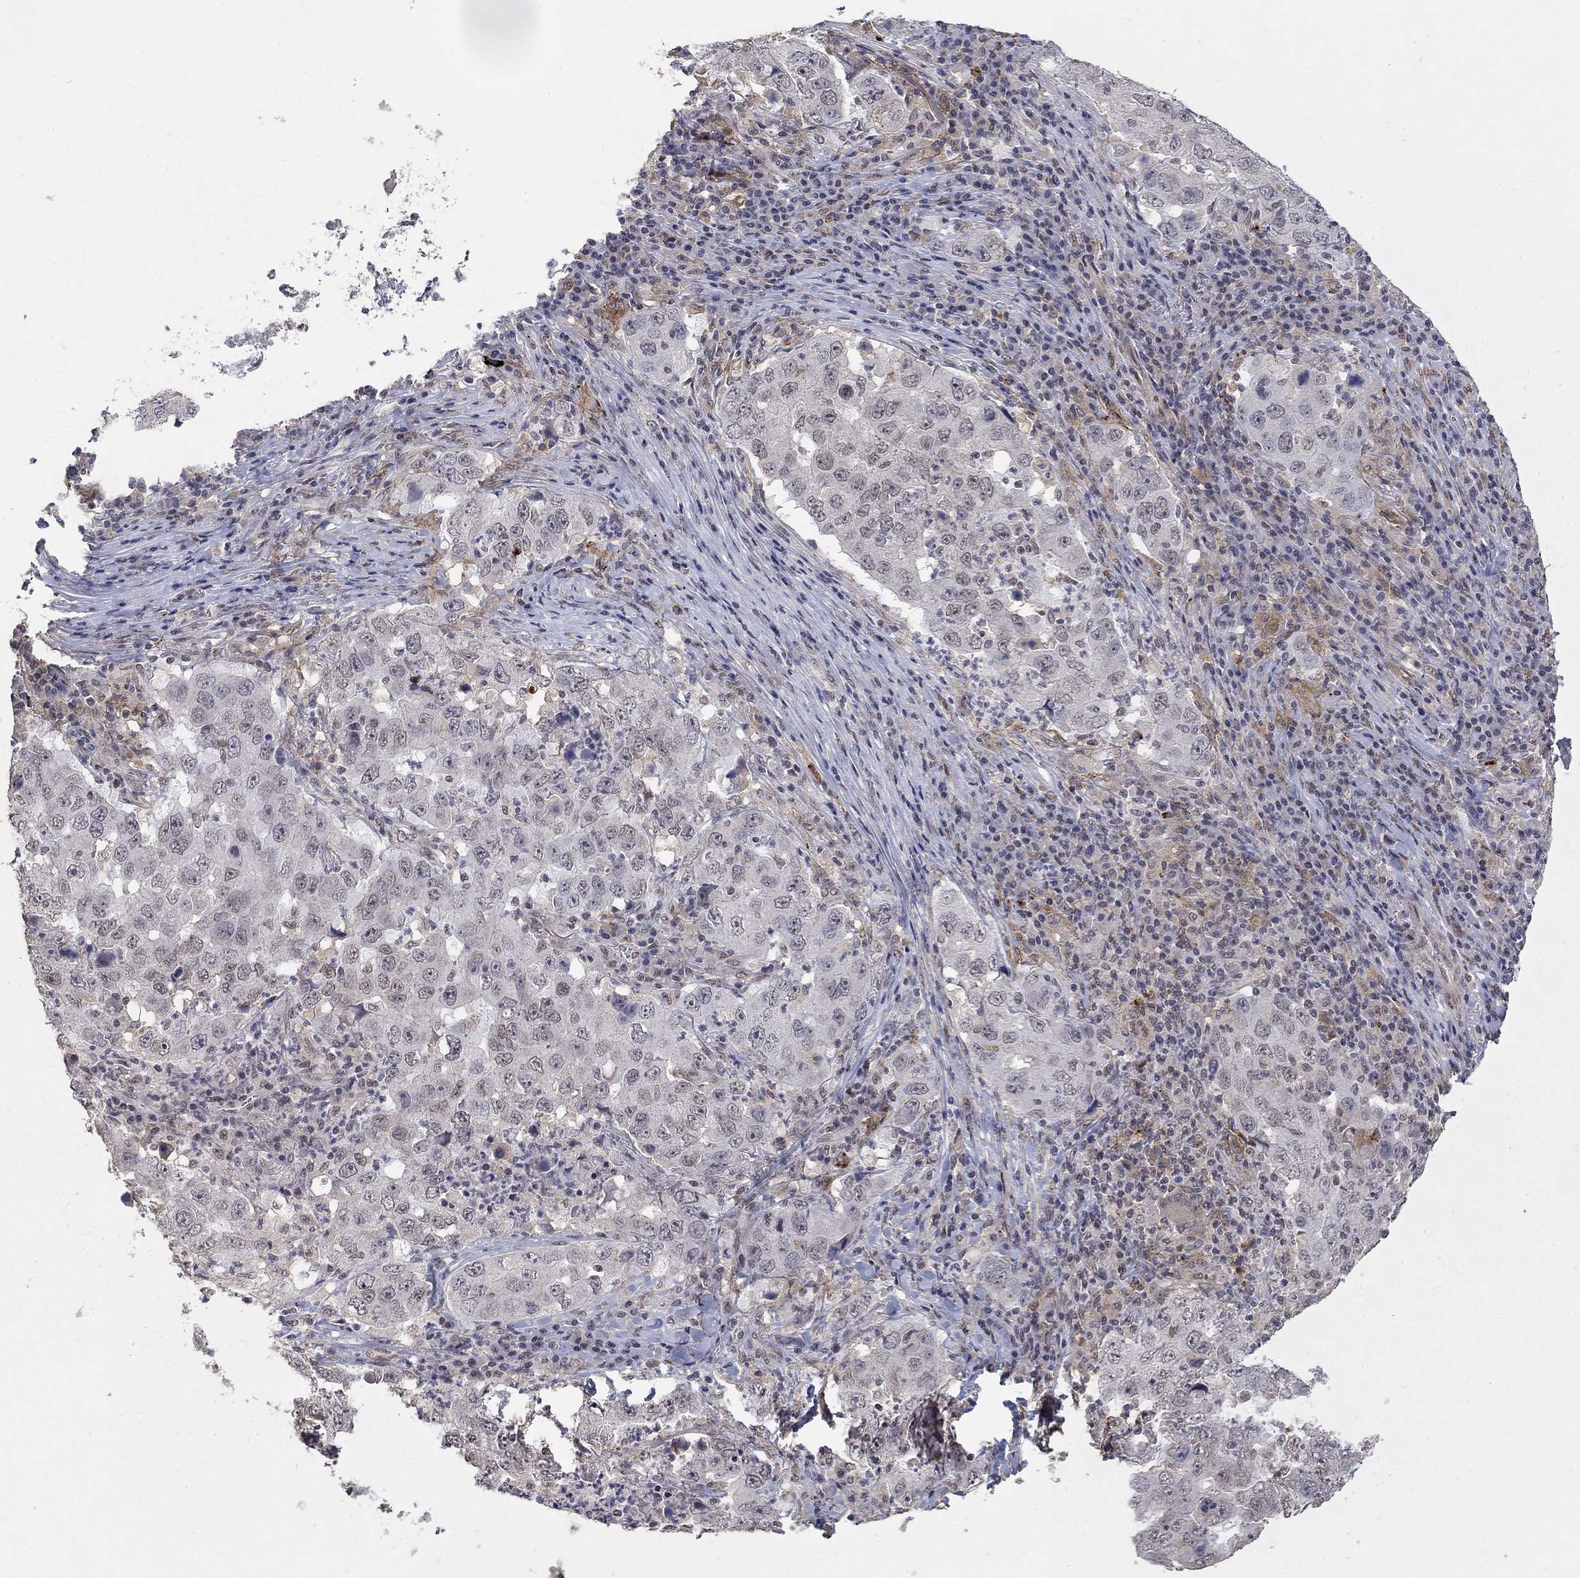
{"staining": {"intensity": "negative", "quantity": "none", "location": "none"}, "tissue": "lung cancer", "cell_type": "Tumor cells", "image_type": "cancer", "snomed": [{"axis": "morphology", "description": "Adenocarcinoma, NOS"}, {"axis": "topography", "description": "Lung"}], "caption": "Lung cancer was stained to show a protein in brown. There is no significant expression in tumor cells. (Immunohistochemistry (ihc), brightfield microscopy, high magnification).", "gene": "GRIA3", "patient": {"sex": "male", "age": 73}}